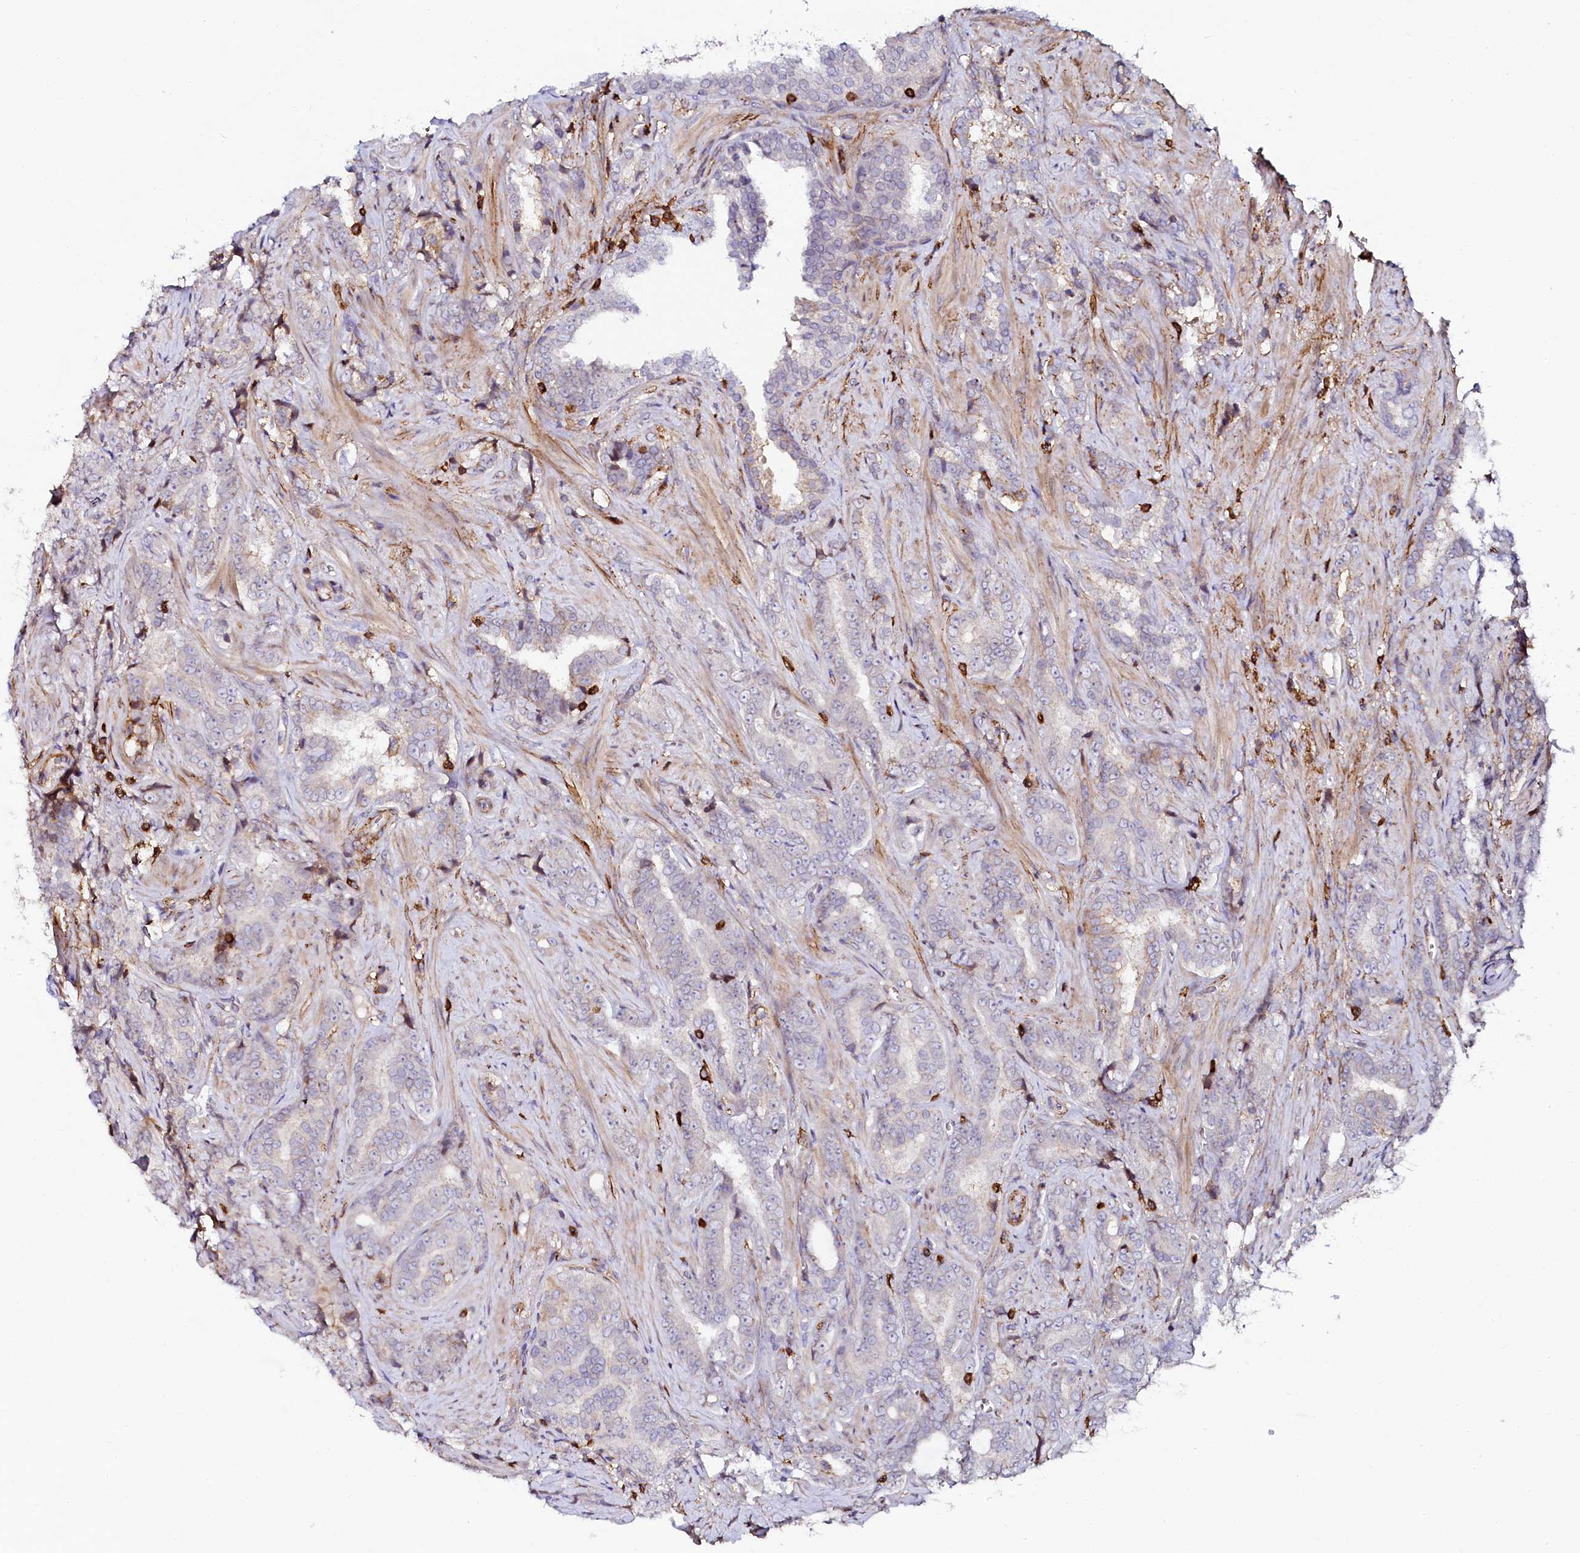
{"staining": {"intensity": "negative", "quantity": "none", "location": "none"}, "tissue": "prostate cancer", "cell_type": "Tumor cells", "image_type": "cancer", "snomed": [{"axis": "morphology", "description": "Adenocarcinoma, High grade"}, {"axis": "topography", "description": "Prostate and seminal vesicle, NOS"}], "caption": "An immunohistochemistry (IHC) image of high-grade adenocarcinoma (prostate) is shown. There is no staining in tumor cells of high-grade adenocarcinoma (prostate).", "gene": "AAAS", "patient": {"sex": "male", "age": 67}}